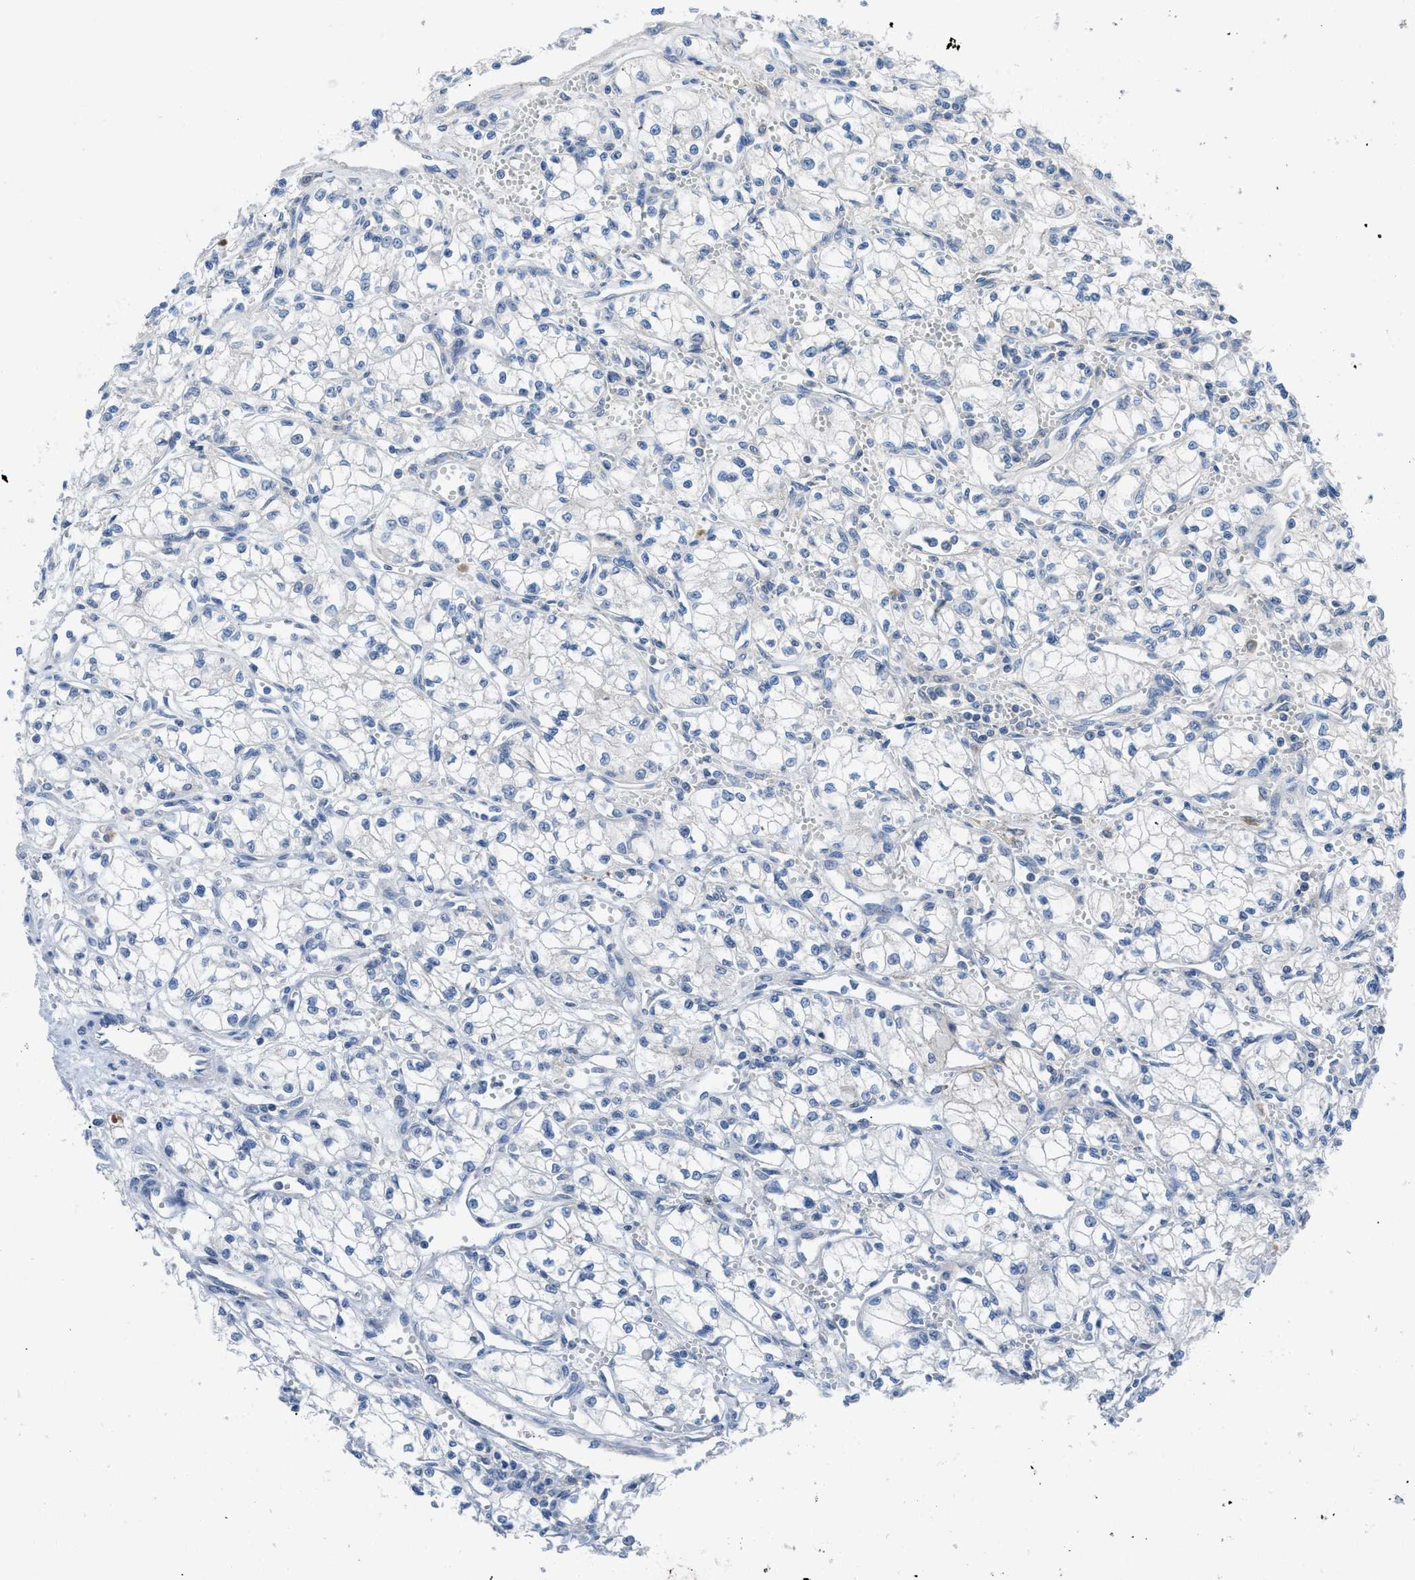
{"staining": {"intensity": "negative", "quantity": "none", "location": "none"}, "tissue": "renal cancer", "cell_type": "Tumor cells", "image_type": "cancer", "snomed": [{"axis": "morphology", "description": "Normal tissue, NOS"}, {"axis": "morphology", "description": "Adenocarcinoma, NOS"}, {"axis": "topography", "description": "Kidney"}], "caption": "A photomicrograph of human renal cancer is negative for staining in tumor cells.", "gene": "HPX", "patient": {"sex": "male", "age": 59}}